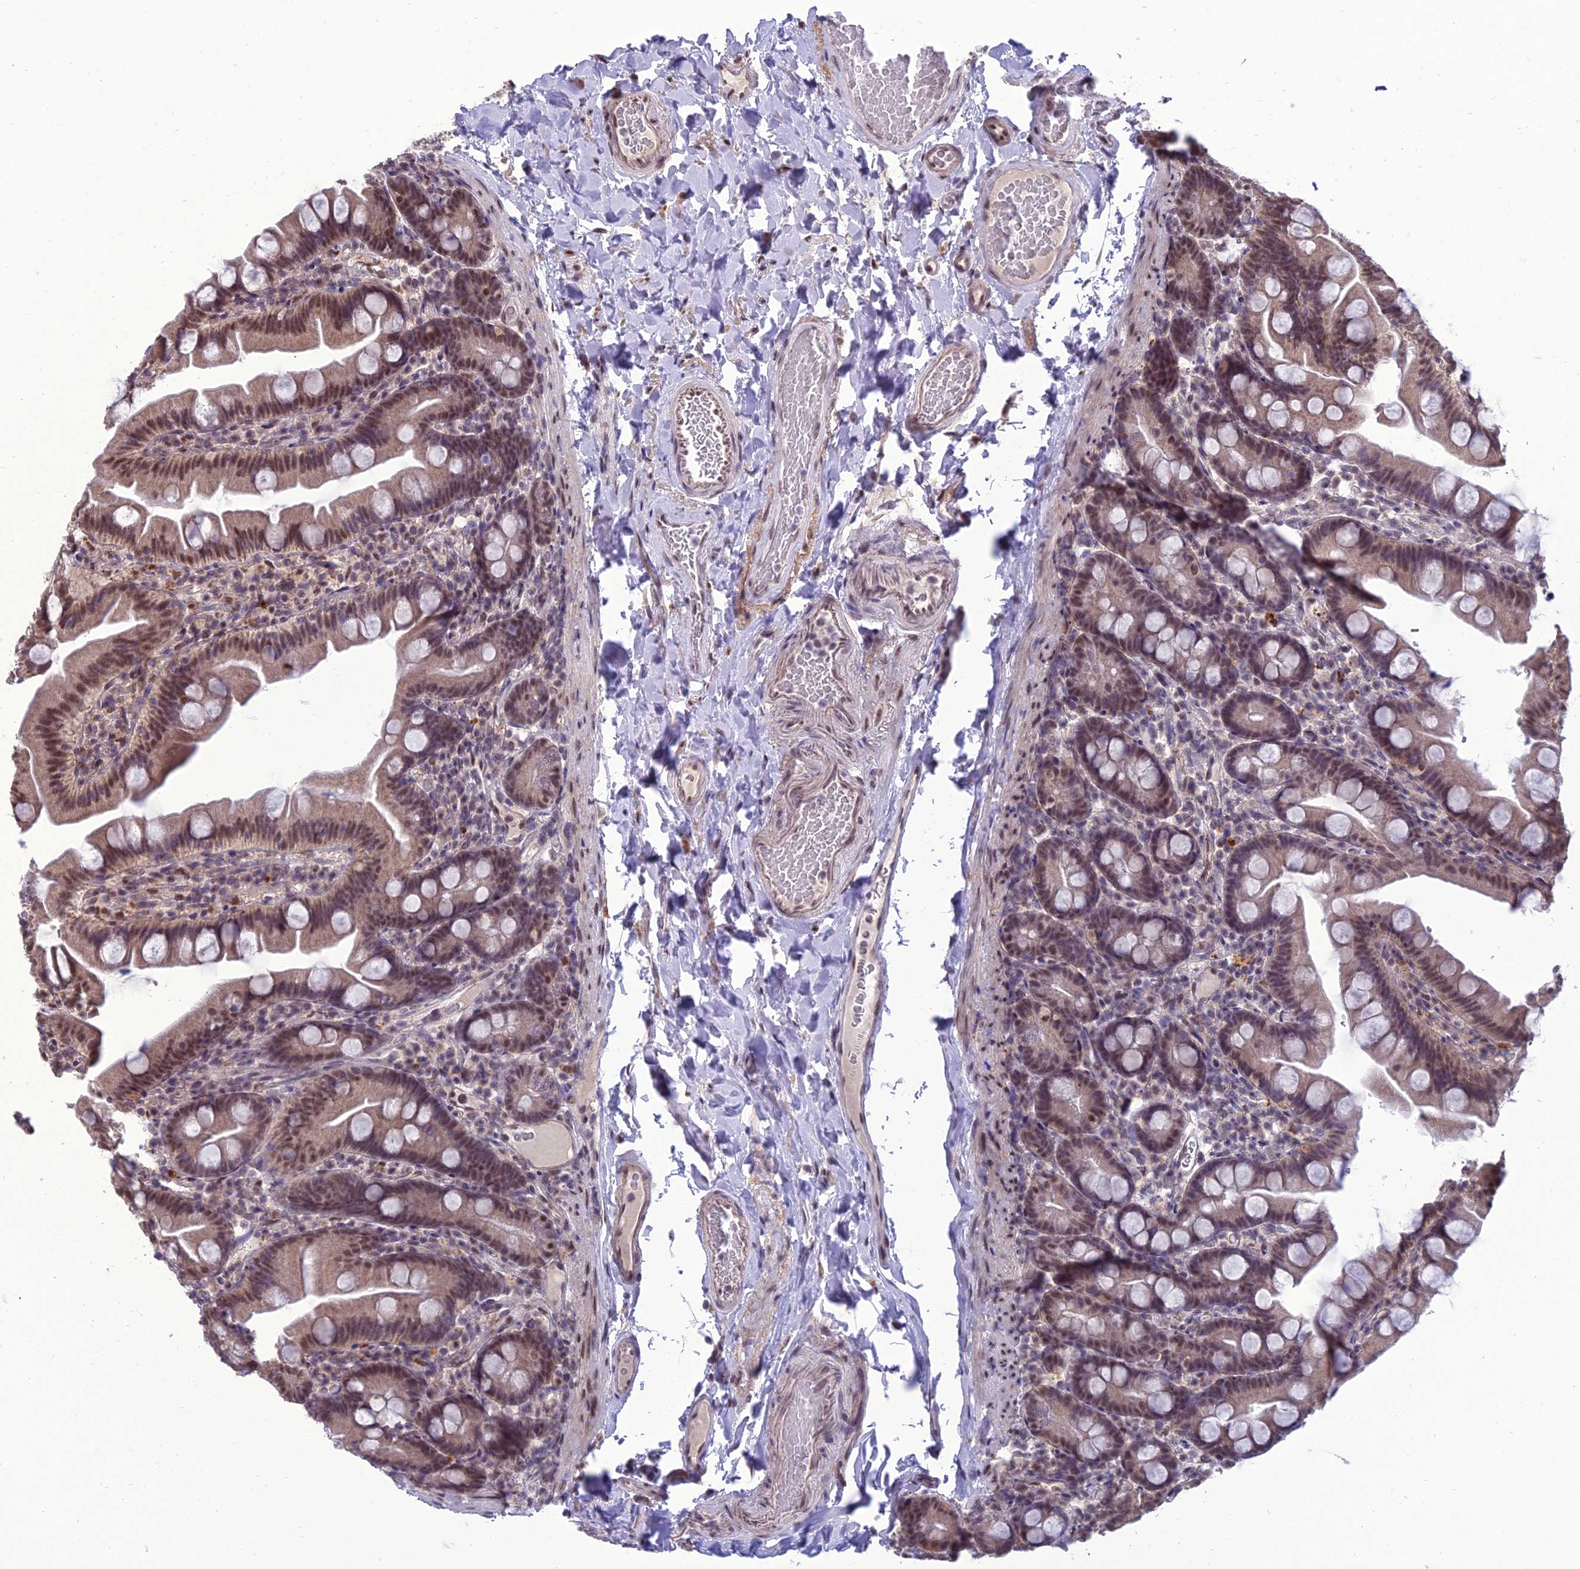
{"staining": {"intensity": "moderate", "quantity": "25%-75%", "location": "nuclear"}, "tissue": "small intestine", "cell_type": "Glandular cells", "image_type": "normal", "snomed": [{"axis": "morphology", "description": "Normal tissue, NOS"}, {"axis": "topography", "description": "Small intestine"}], "caption": "This photomicrograph demonstrates immunohistochemistry (IHC) staining of normal human small intestine, with medium moderate nuclear positivity in about 25%-75% of glandular cells.", "gene": "RANBP3", "patient": {"sex": "female", "age": 68}}